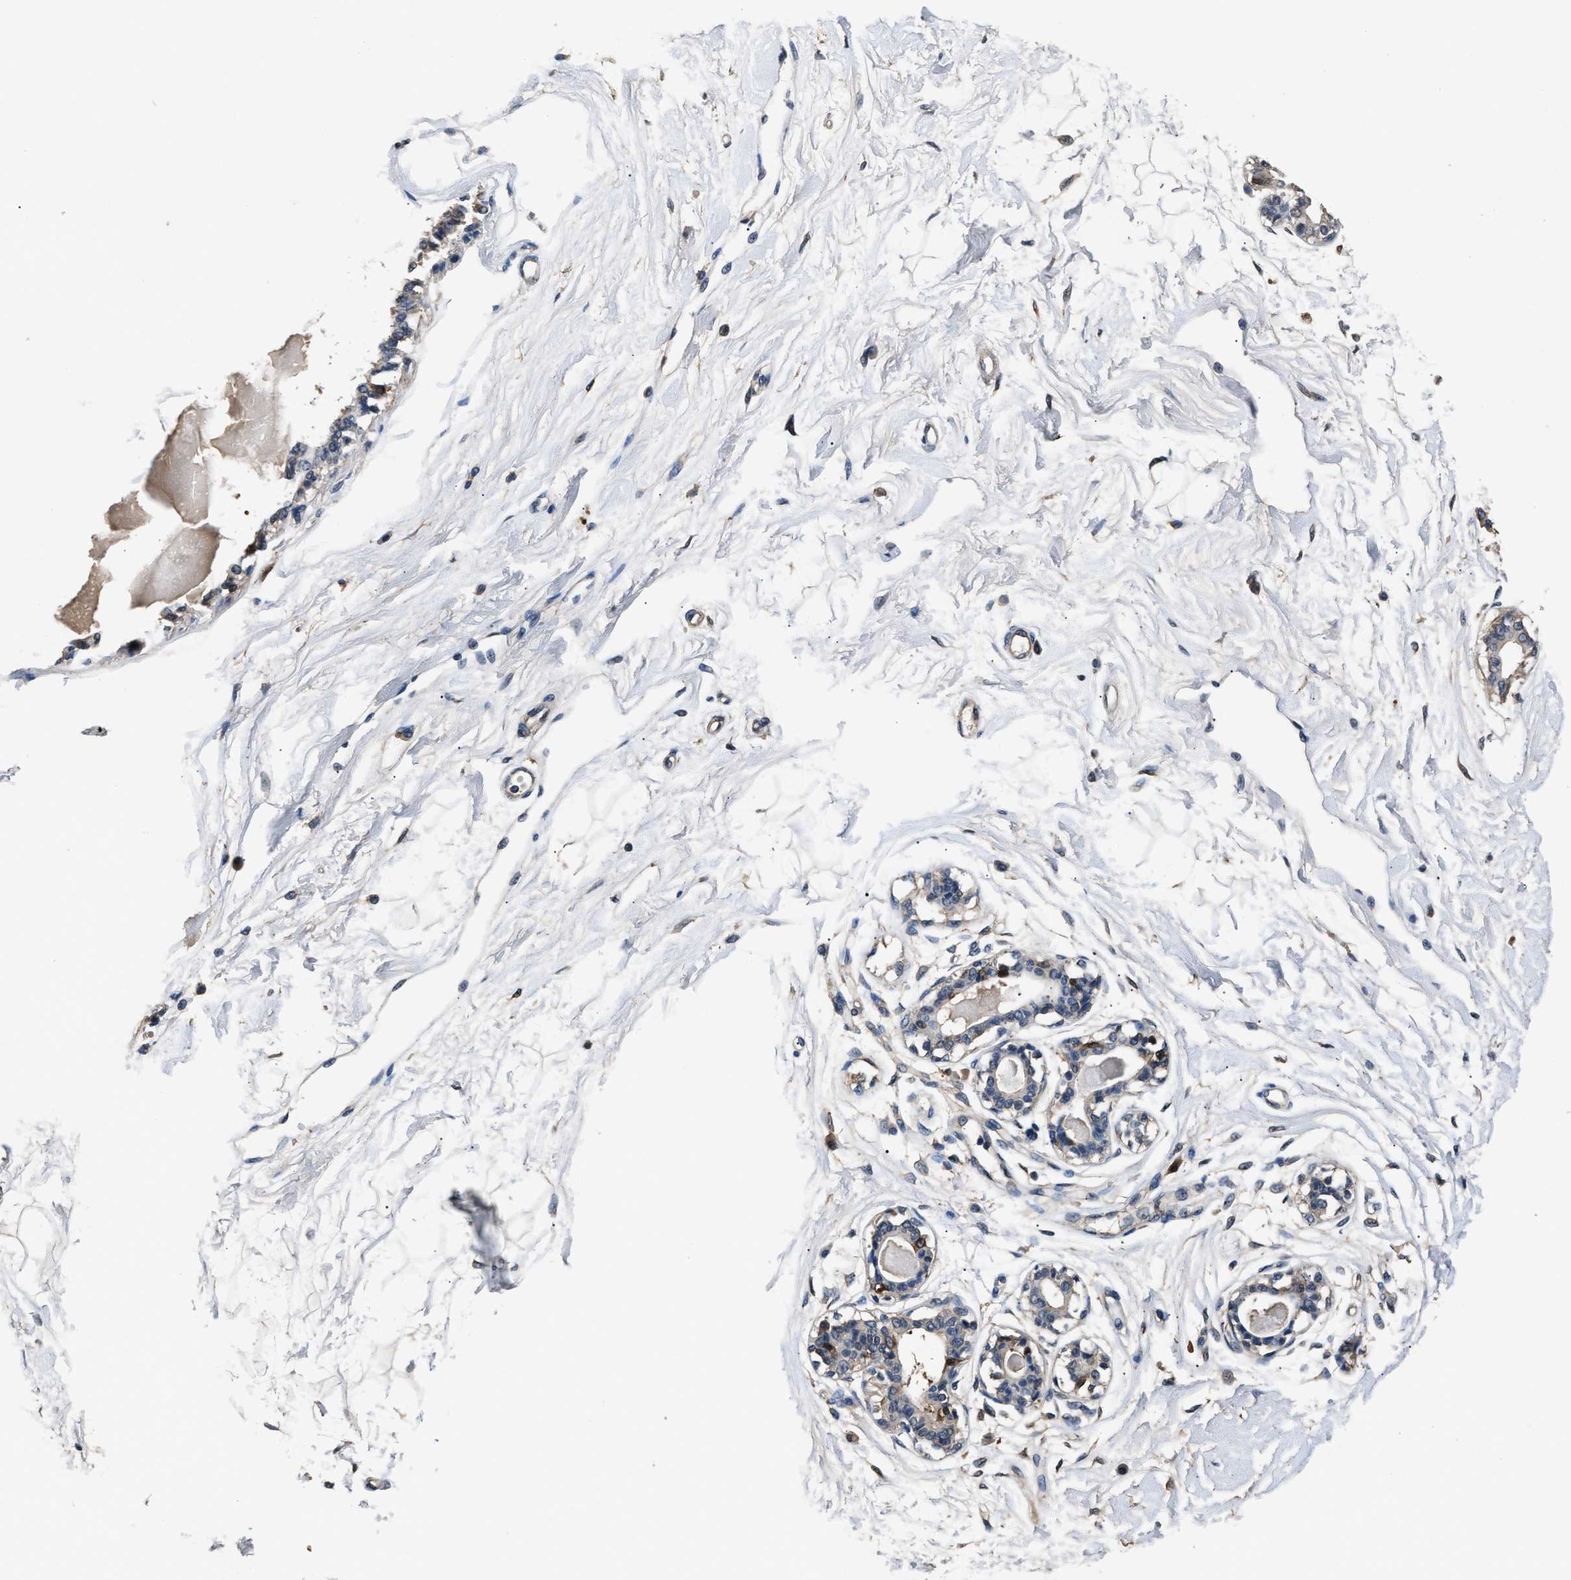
{"staining": {"intensity": "weak", "quantity": ">75%", "location": "cytoplasmic/membranous"}, "tissue": "breast", "cell_type": "Adipocytes", "image_type": "normal", "snomed": [{"axis": "morphology", "description": "Normal tissue, NOS"}, {"axis": "topography", "description": "Breast"}], "caption": "Breast stained for a protein exhibits weak cytoplasmic/membranous positivity in adipocytes. Nuclei are stained in blue.", "gene": "GSTP1", "patient": {"sex": "female", "age": 45}}